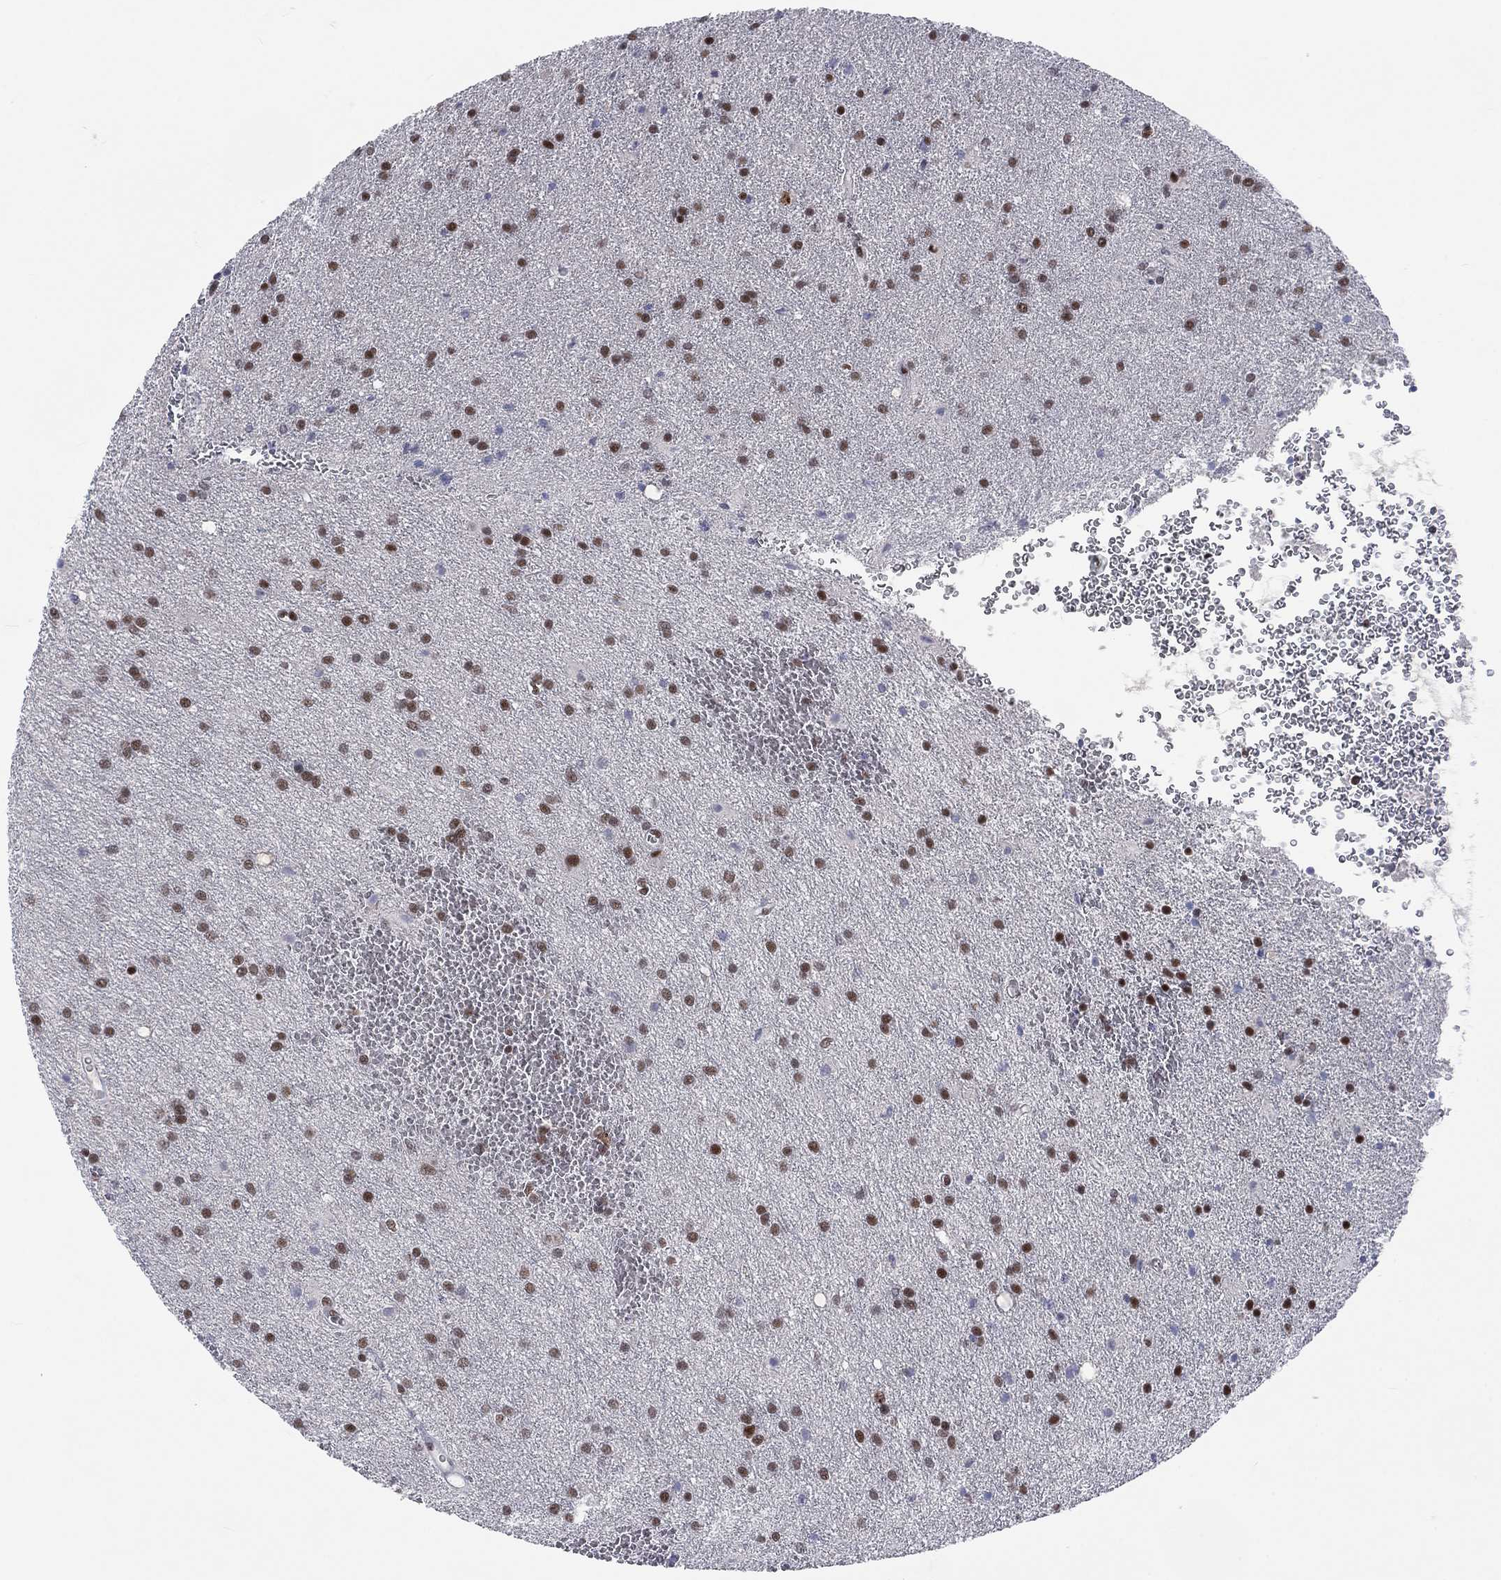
{"staining": {"intensity": "strong", "quantity": ">75%", "location": "nuclear"}, "tissue": "glioma", "cell_type": "Tumor cells", "image_type": "cancer", "snomed": [{"axis": "morphology", "description": "Glioma, malignant, Low grade"}, {"axis": "topography", "description": "Brain"}], "caption": "Immunohistochemical staining of glioma reveals strong nuclear protein expression in approximately >75% of tumor cells. The staining was performed using DAB (3,3'-diaminobenzidine) to visualize the protein expression in brown, while the nuclei were stained in blue with hematoxylin (Magnification: 20x).", "gene": "FYTTD1", "patient": {"sex": "male", "age": 58}}